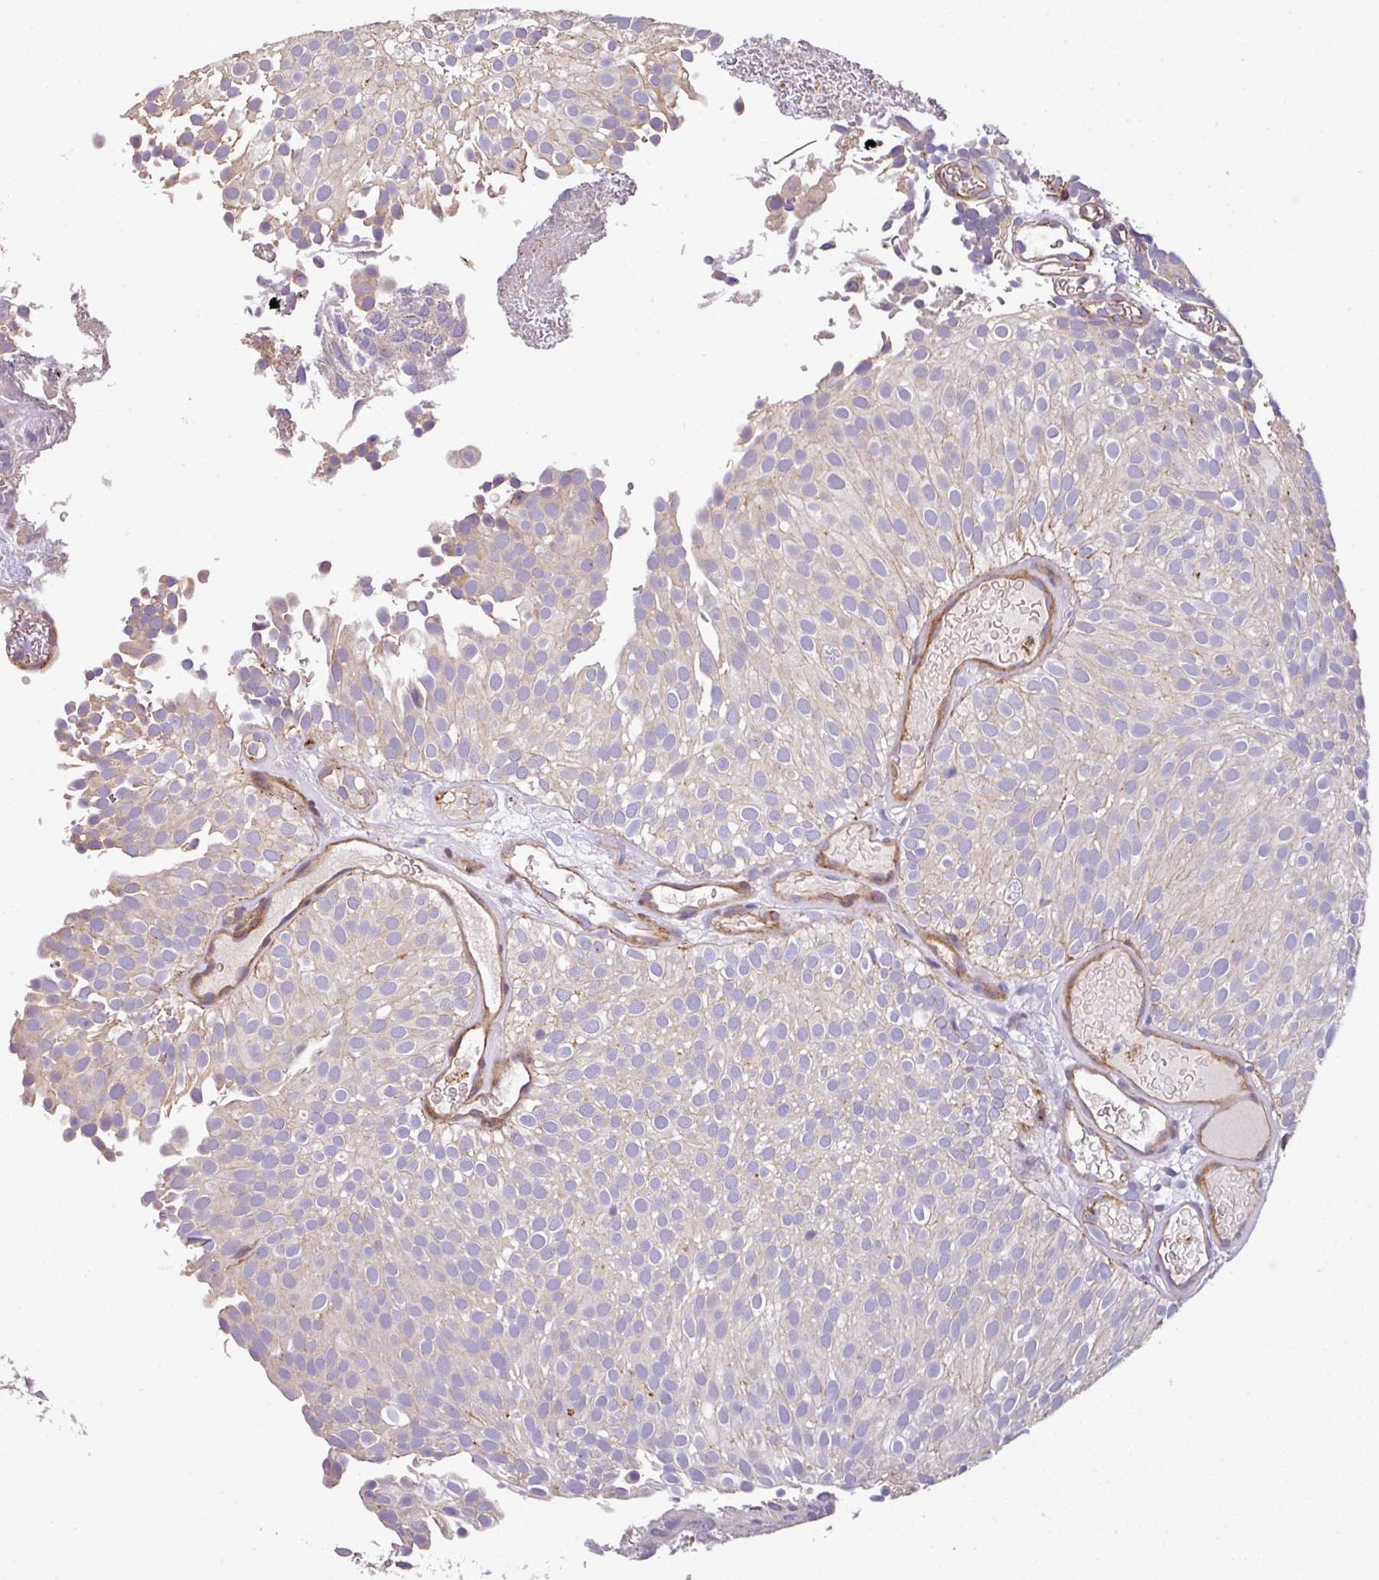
{"staining": {"intensity": "negative", "quantity": "none", "location": "none"}, "tissue": "urothelial cancer", "cell_type": "Tumor cells", "image_type": "cancer", "snomed": [{"axis": "morphology", "description": "Urothelial carcinoma, Low grade"}, {"axis": "topography", "description": "Urinary bladder"}], "caption": "IHC histopathology image of low-grade urothelial carcinoma stained for a protein (brown), which shows no expression in tumor cells.", "gene": "CASS4", "patient": {"sex": "male", "age": 78}}